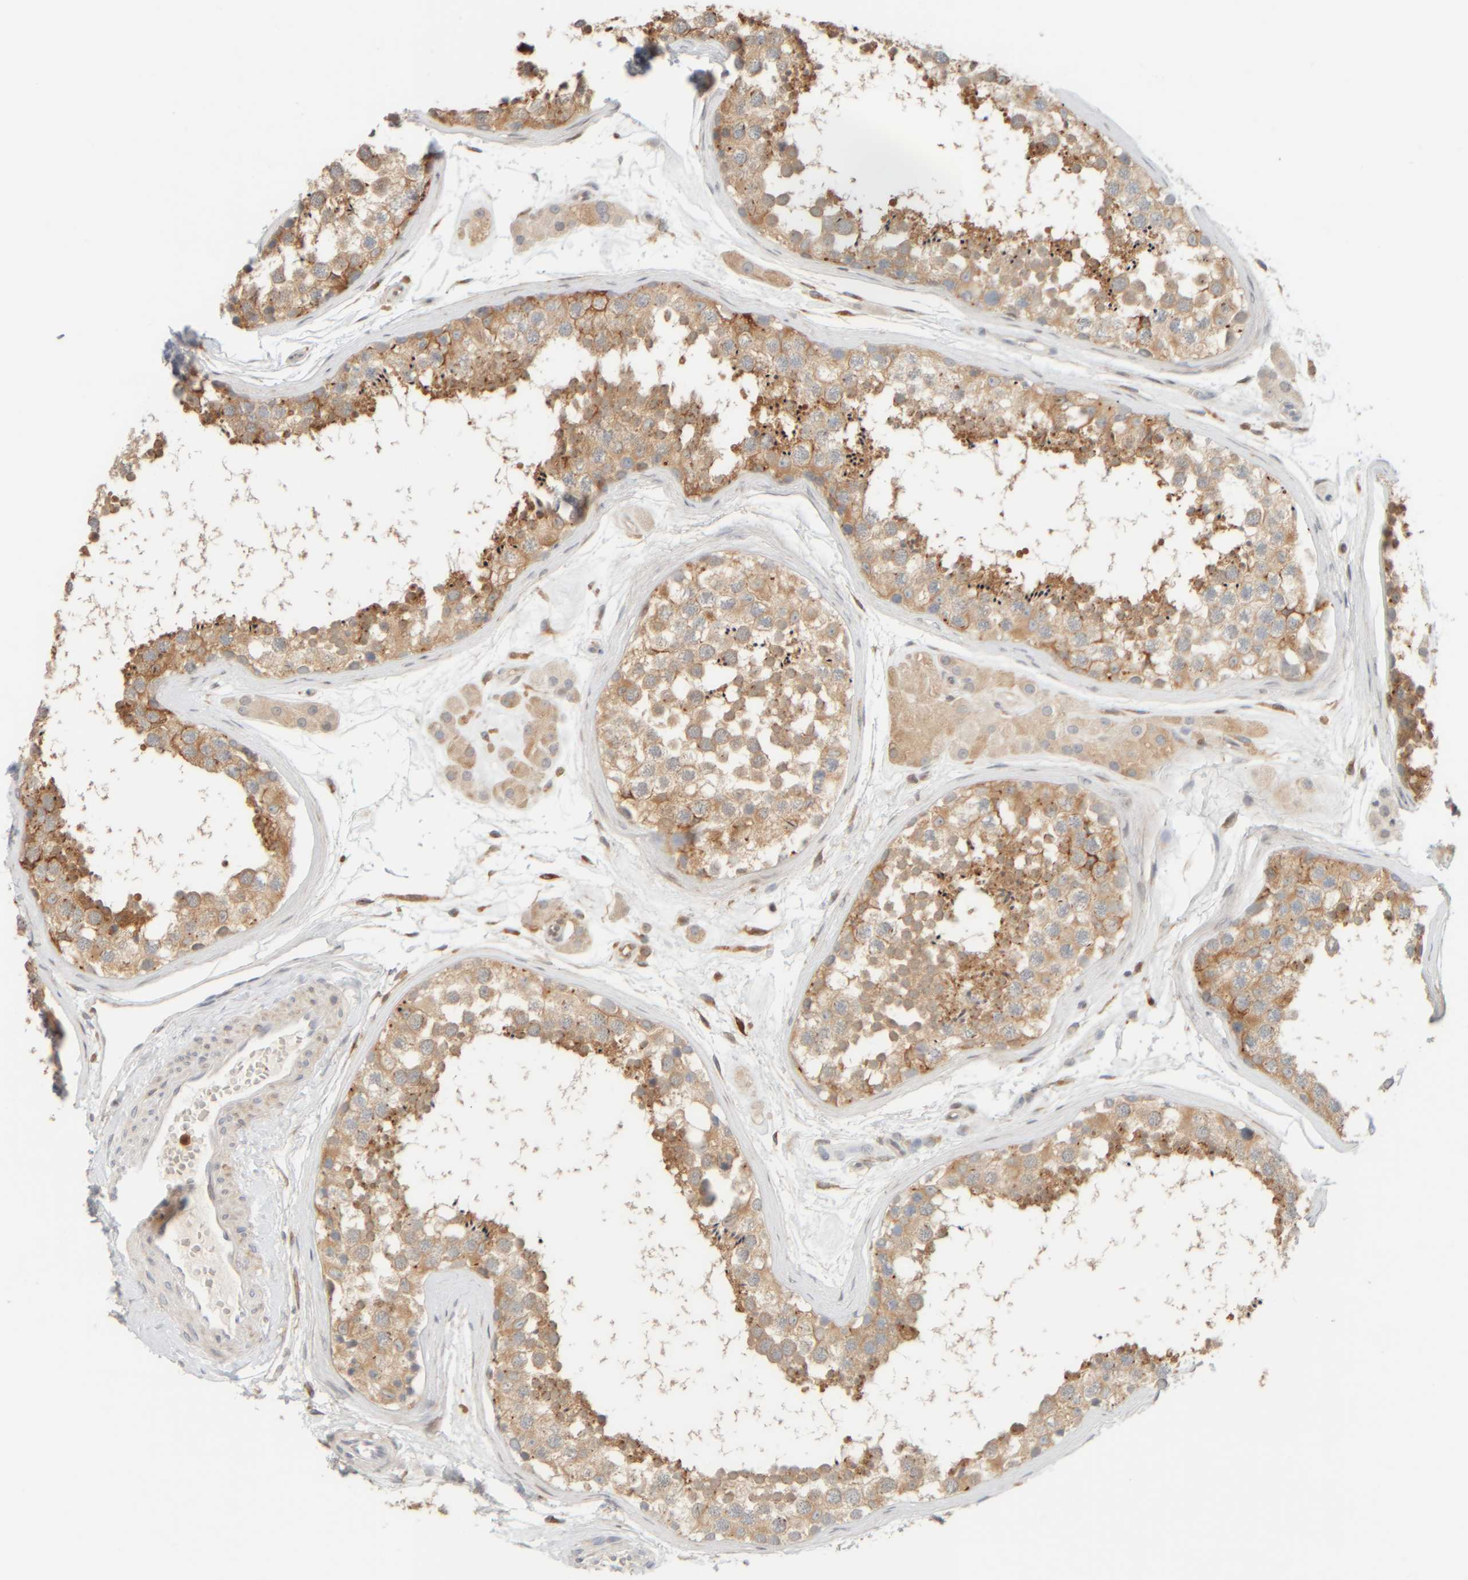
{"staining": {"intensity": "moderate", "quantity": ">75%", "location": "cytoplasmic/membranous"}, "tissue": "testis", "cell_type": "Cells in seminiferous ducts", "image_type": "normal", "snomed": [{"axis": "morphology", "description": "Normal tissue, NOS"}, {"axis": "topography", "description": "Testis"}], "caption": "Protein expression analysis of benign human testis reveals moderate cytoplasmic/membranous staining in about >75% of cells in seminiferous ducts. (DAB IHC, brown staining for protein, blue staining for nuclei).", "gene": "AARSD1", "patient": {"sex": "male", "age": 56}}